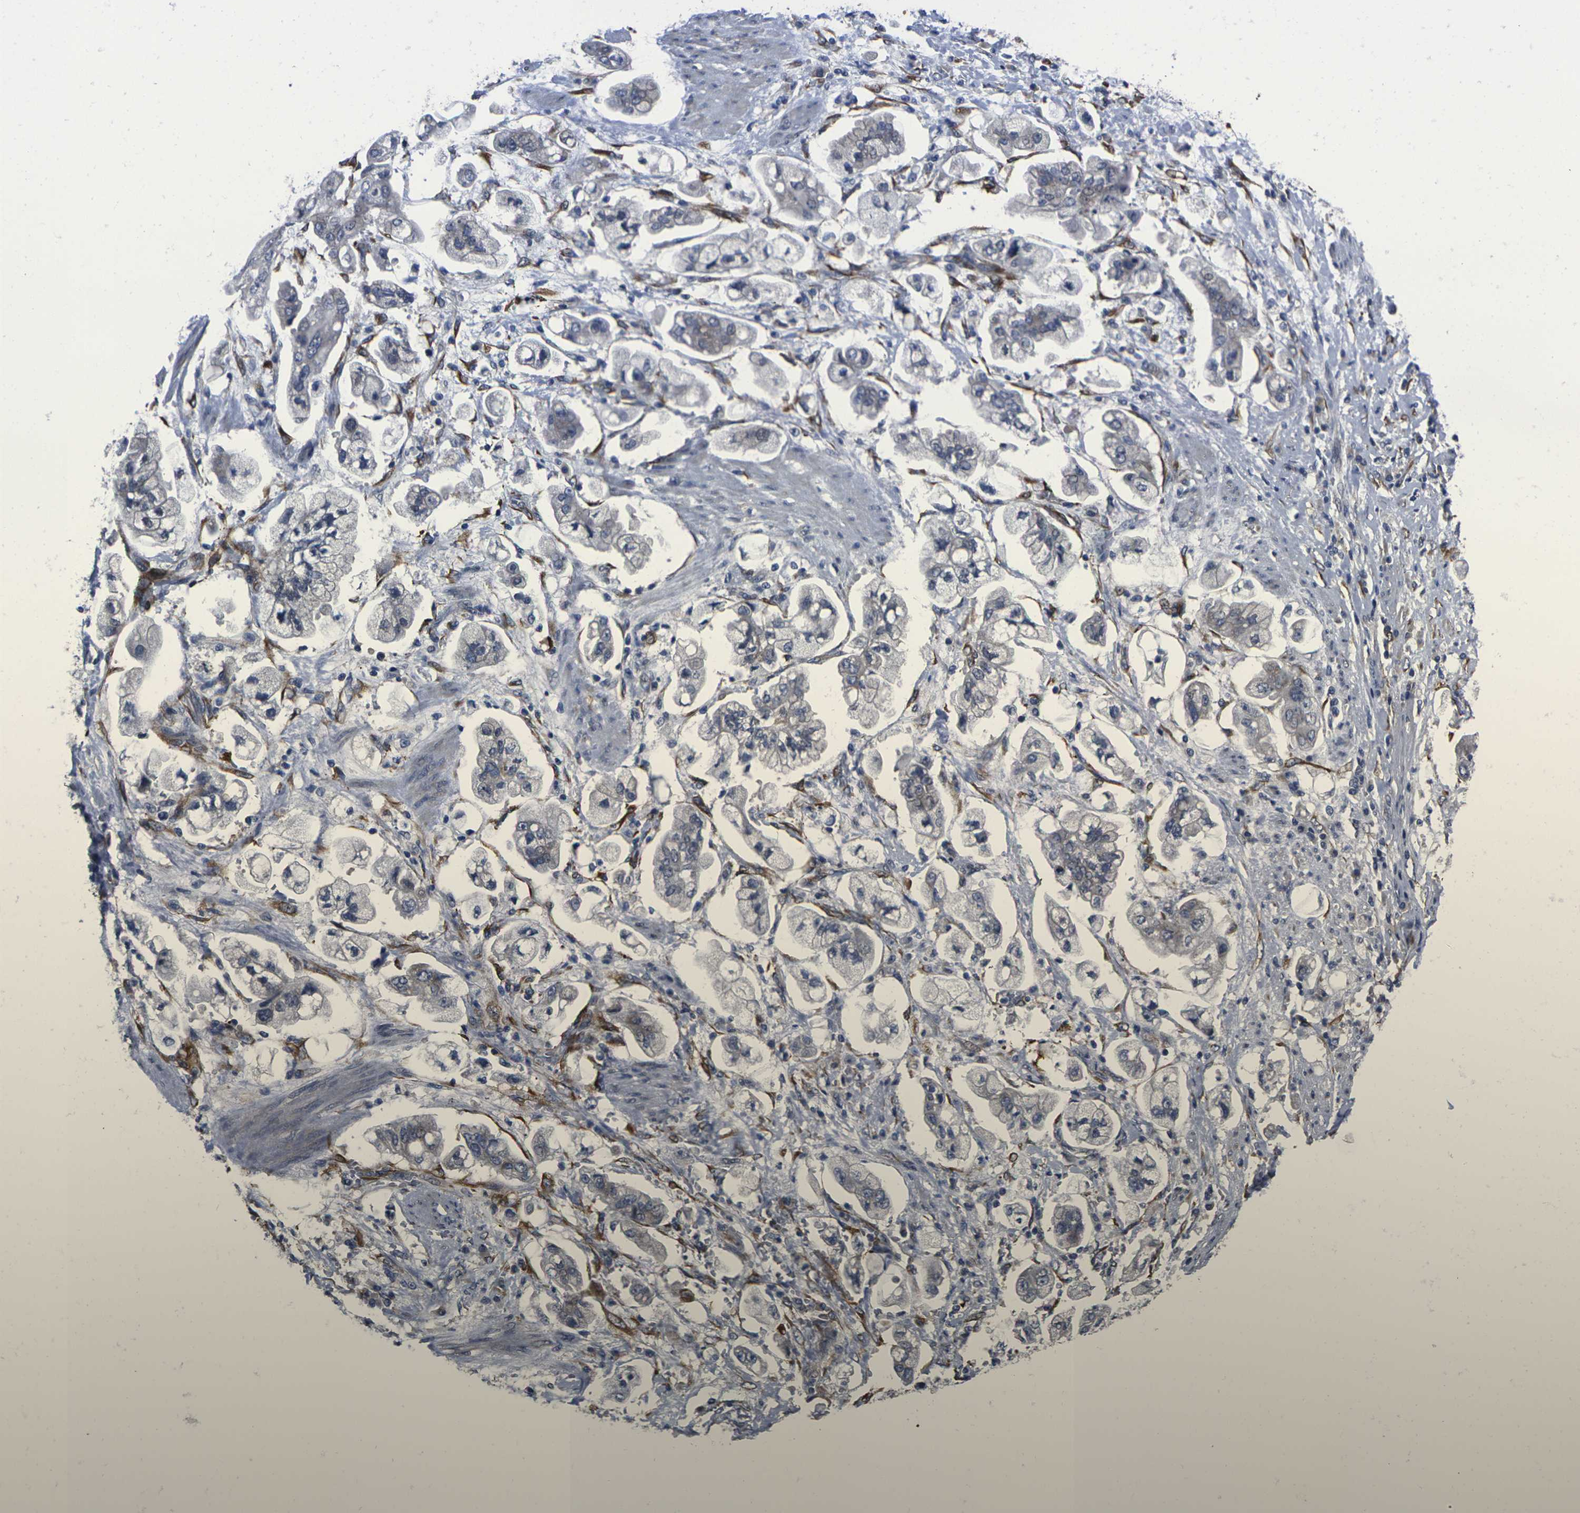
{"staining": {"intensity": "negative", "quantity": "none", "location": "none"}, "tissue": "stomach cancer", "cell_type": "Tumor cells", "image_type": "cancer", "snomed": [{"axis": "morphology", "description": "Adenocarcinoma, NOS"}, {"axis": "topography", "description": "Stomach"}], "caption": "The micrograph exhibits no significant staining in tumor cells of stomach cancer.", "gene": "CYP2C8", "patient": {"sex": "male", "age": 62}}